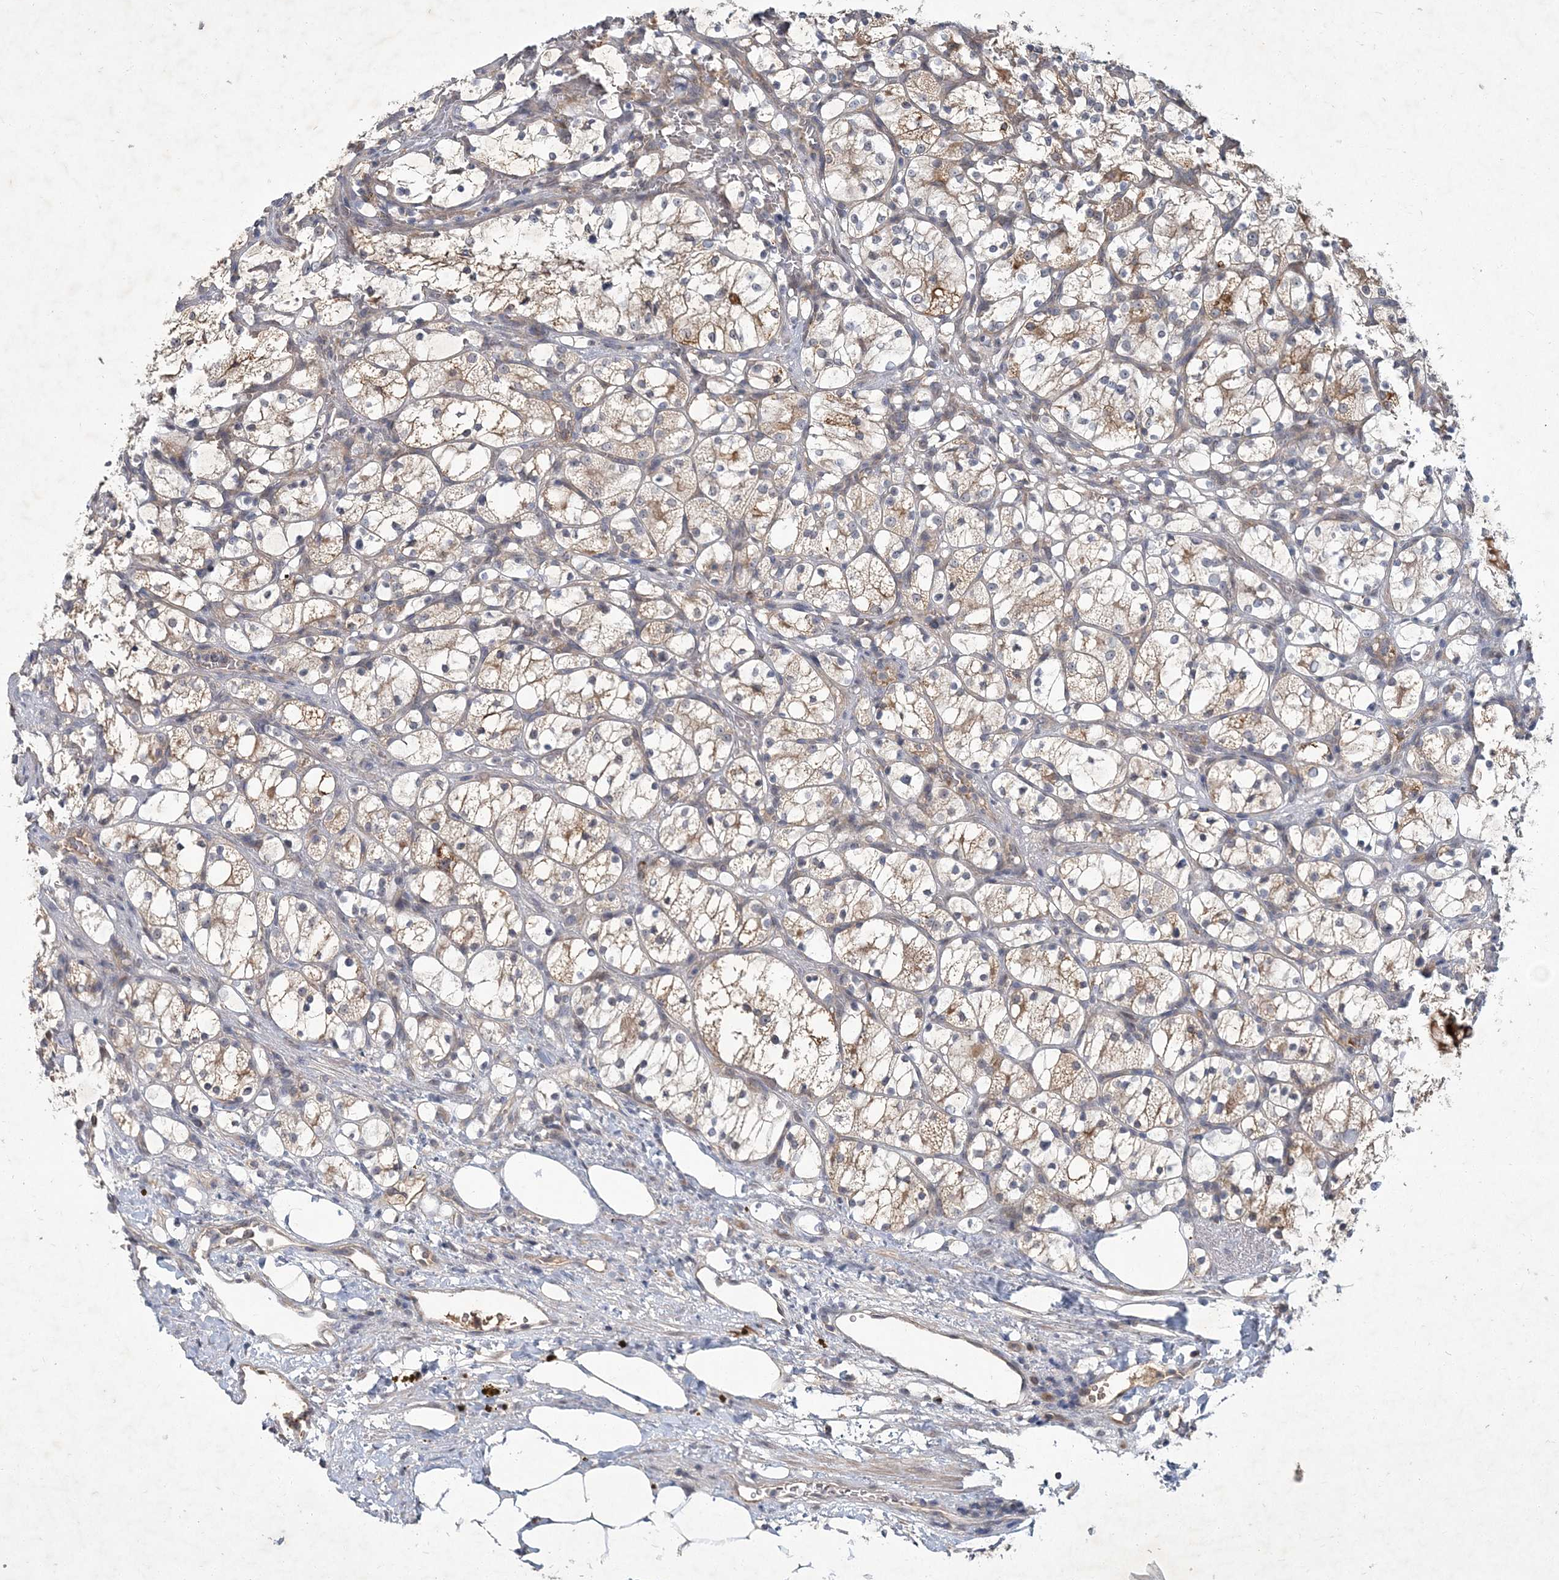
{"staining": {"intensity": "weak", "quantity": ">75%", "location": "cytoplasmic/membranous"}, "tissue": "renal cancer", "cell_type": "Tumor cells", "image_type": "cancer", "snomed": [{"axis": "morphology", "description": "Adenocarcinoma, NOS"}, {"axis": "topography", "description": "Kidney"}], "caption": "An image showing weak cytoplasmic/membranous expression in about >75% of tumor cells in renal adenocarcinoma, as visualized by brown immunohistochemical staining.", "gene": "RNF25", "patient": {"sex": "female", "age": 69}}